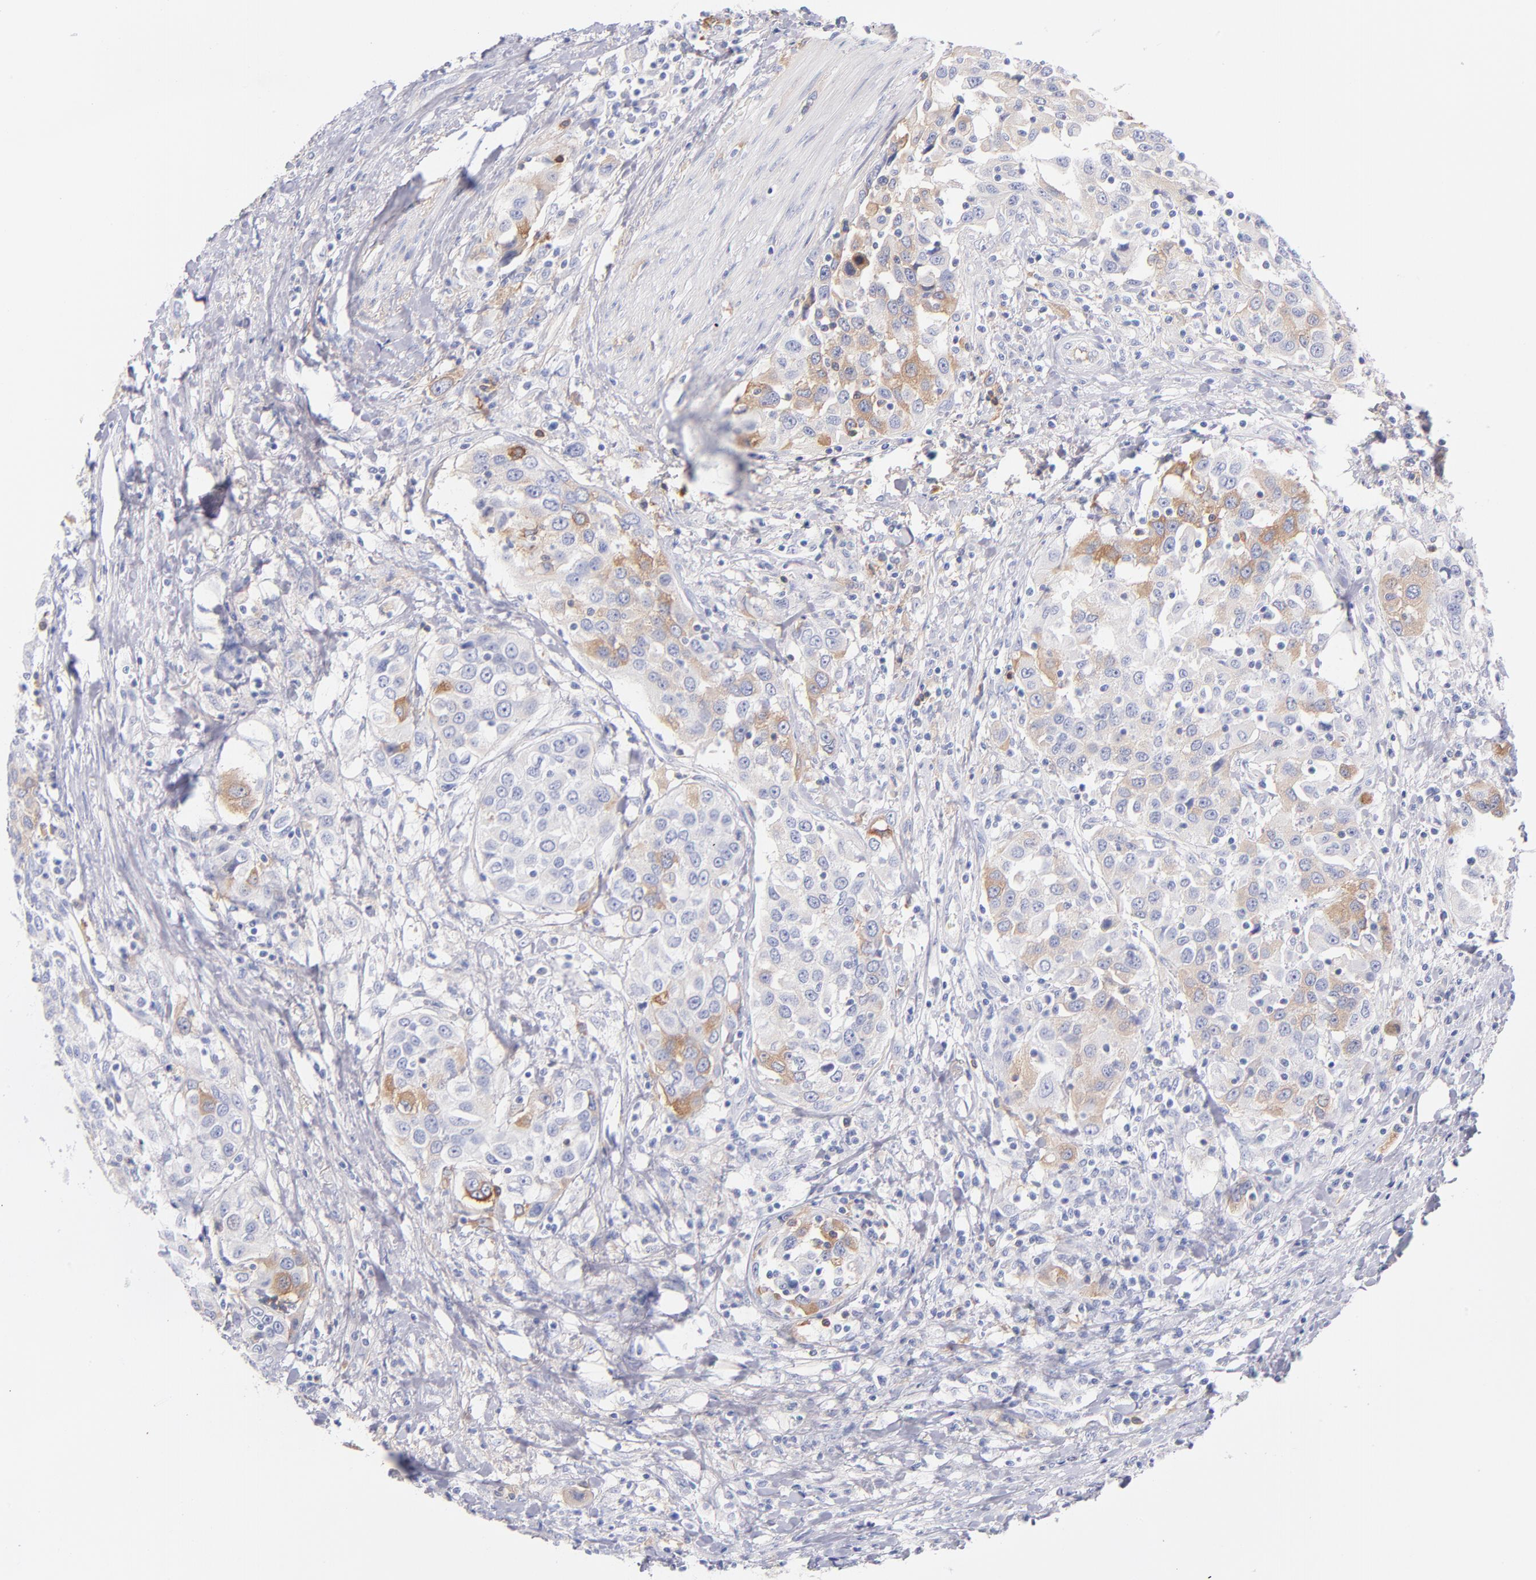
{"staining": {"intensity": "weak", "quantity": "<25%", "location": "cytoplasmic/membranous"}, "tissue": "urothelial cancer", "cell_type": "Tumor cells", "image_type": "cancer", "snomed": [{"axis": "morphology", "description": "Urothelial carcinoma, High grade"}, {"axis": "topography", "description": "Urinary bladder"}], "caption": "An immunohistochemistry image of urothelial carcinoma (high-grade) is shown. There is no staining in tumor cells of urothelial carcinoma (high-grade).", "gene": "HP", "patient": {"sex": "female", "age": 80}}